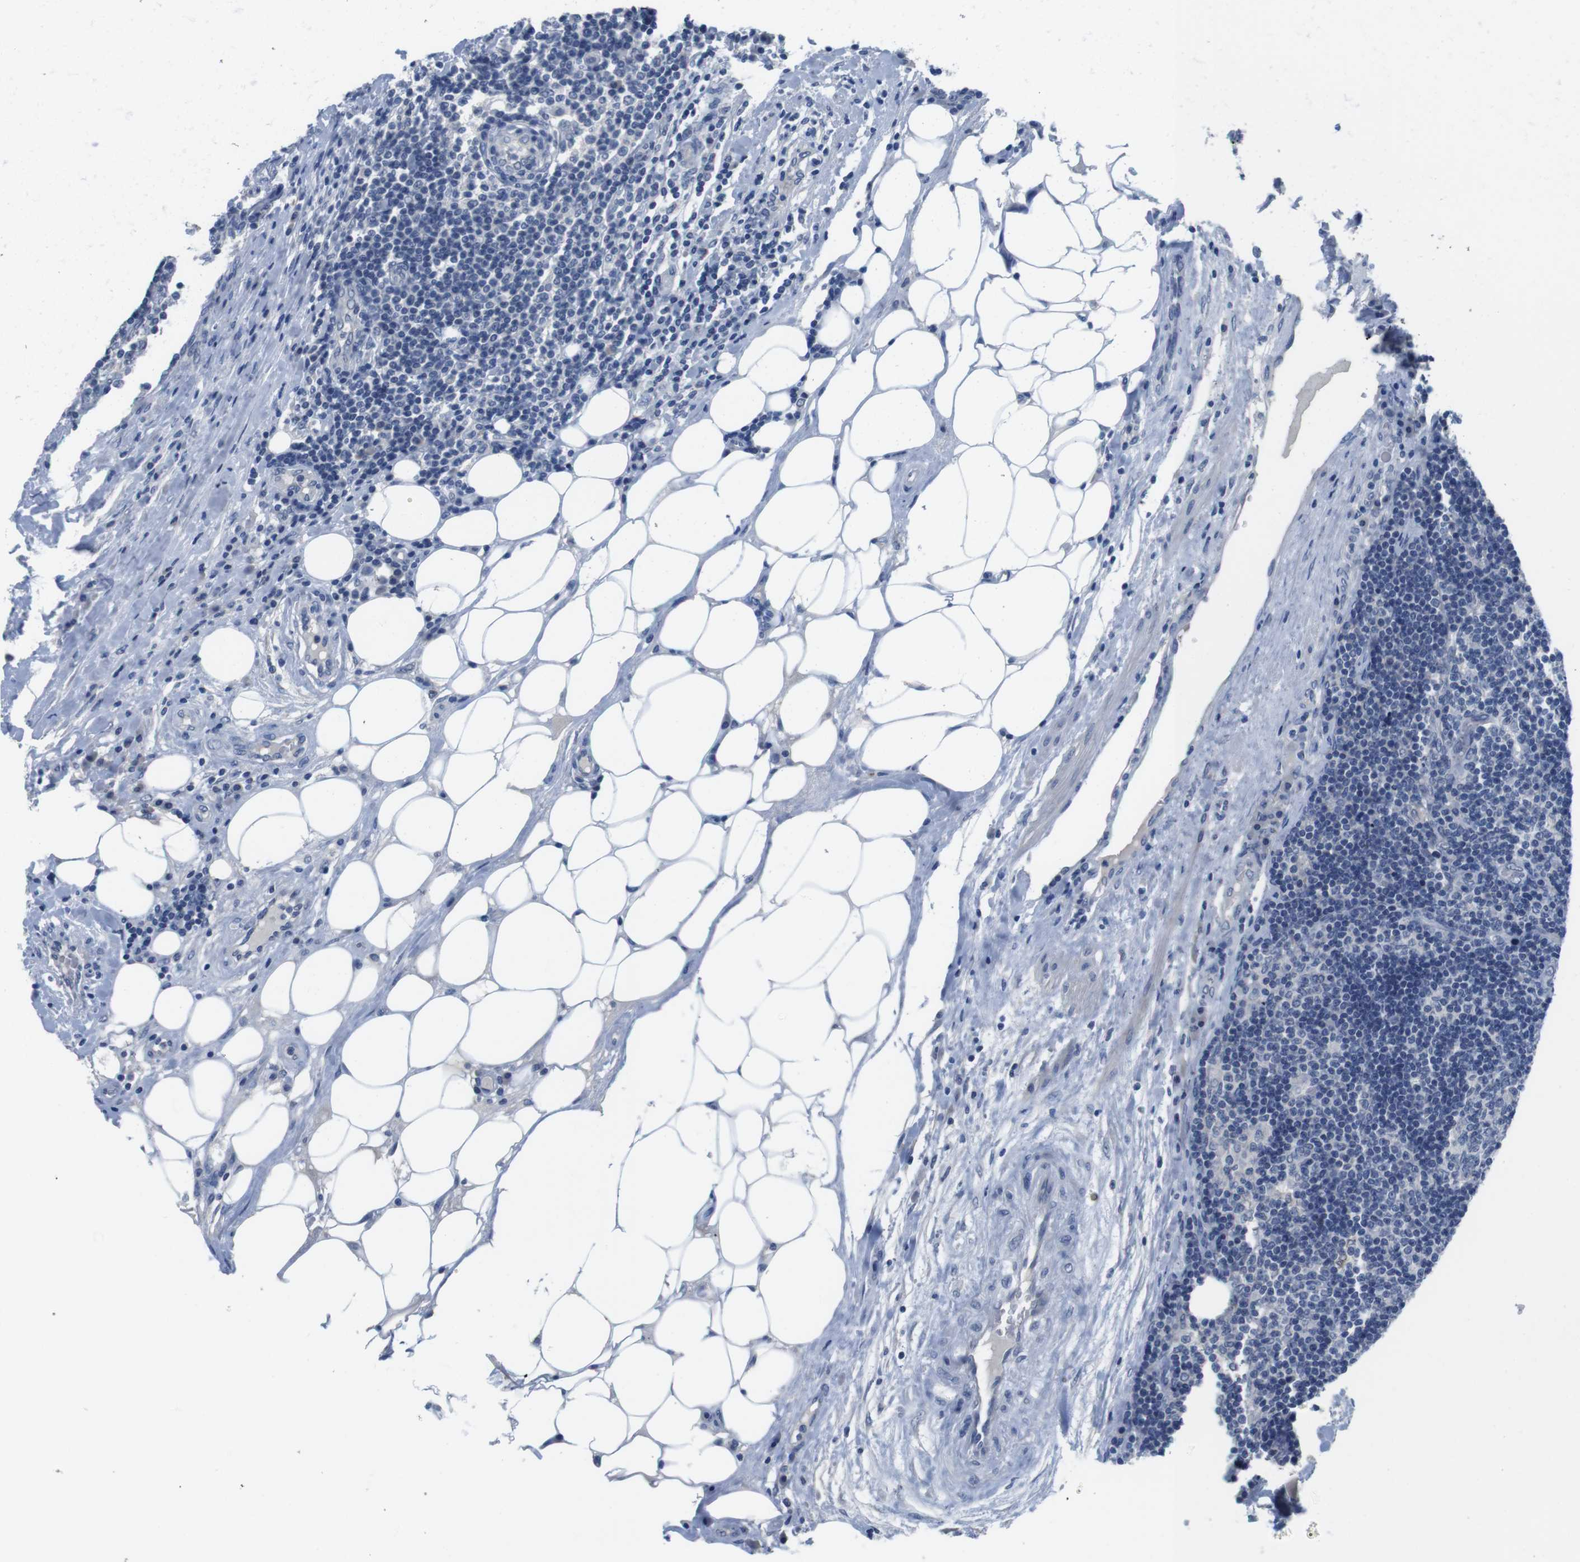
{"staining": {"intensity": "negative", "quantity": "none", "location": "none"}, "tissue": "lymph node", "cell_type": "Germinal center cells", "image_type": "normal", "snomed": [{"axis": "morphology", "description": "Normal tissue, NOS"}, {"axis": "morphology", "description": "Squamous cell carcinoma, metastatic, NOS"}, {"axis": "topography", "description": "Lymph node"}], "caption": "This photomicrograph is of benign lymph node stained with immunohistochemistry (IHC) to label a protein in brown with the nuclei are counter-stained blue. There is no staining in germinal center cells.", "gene": "MAP6", "patient": {"sex": "female", "age": 53}}